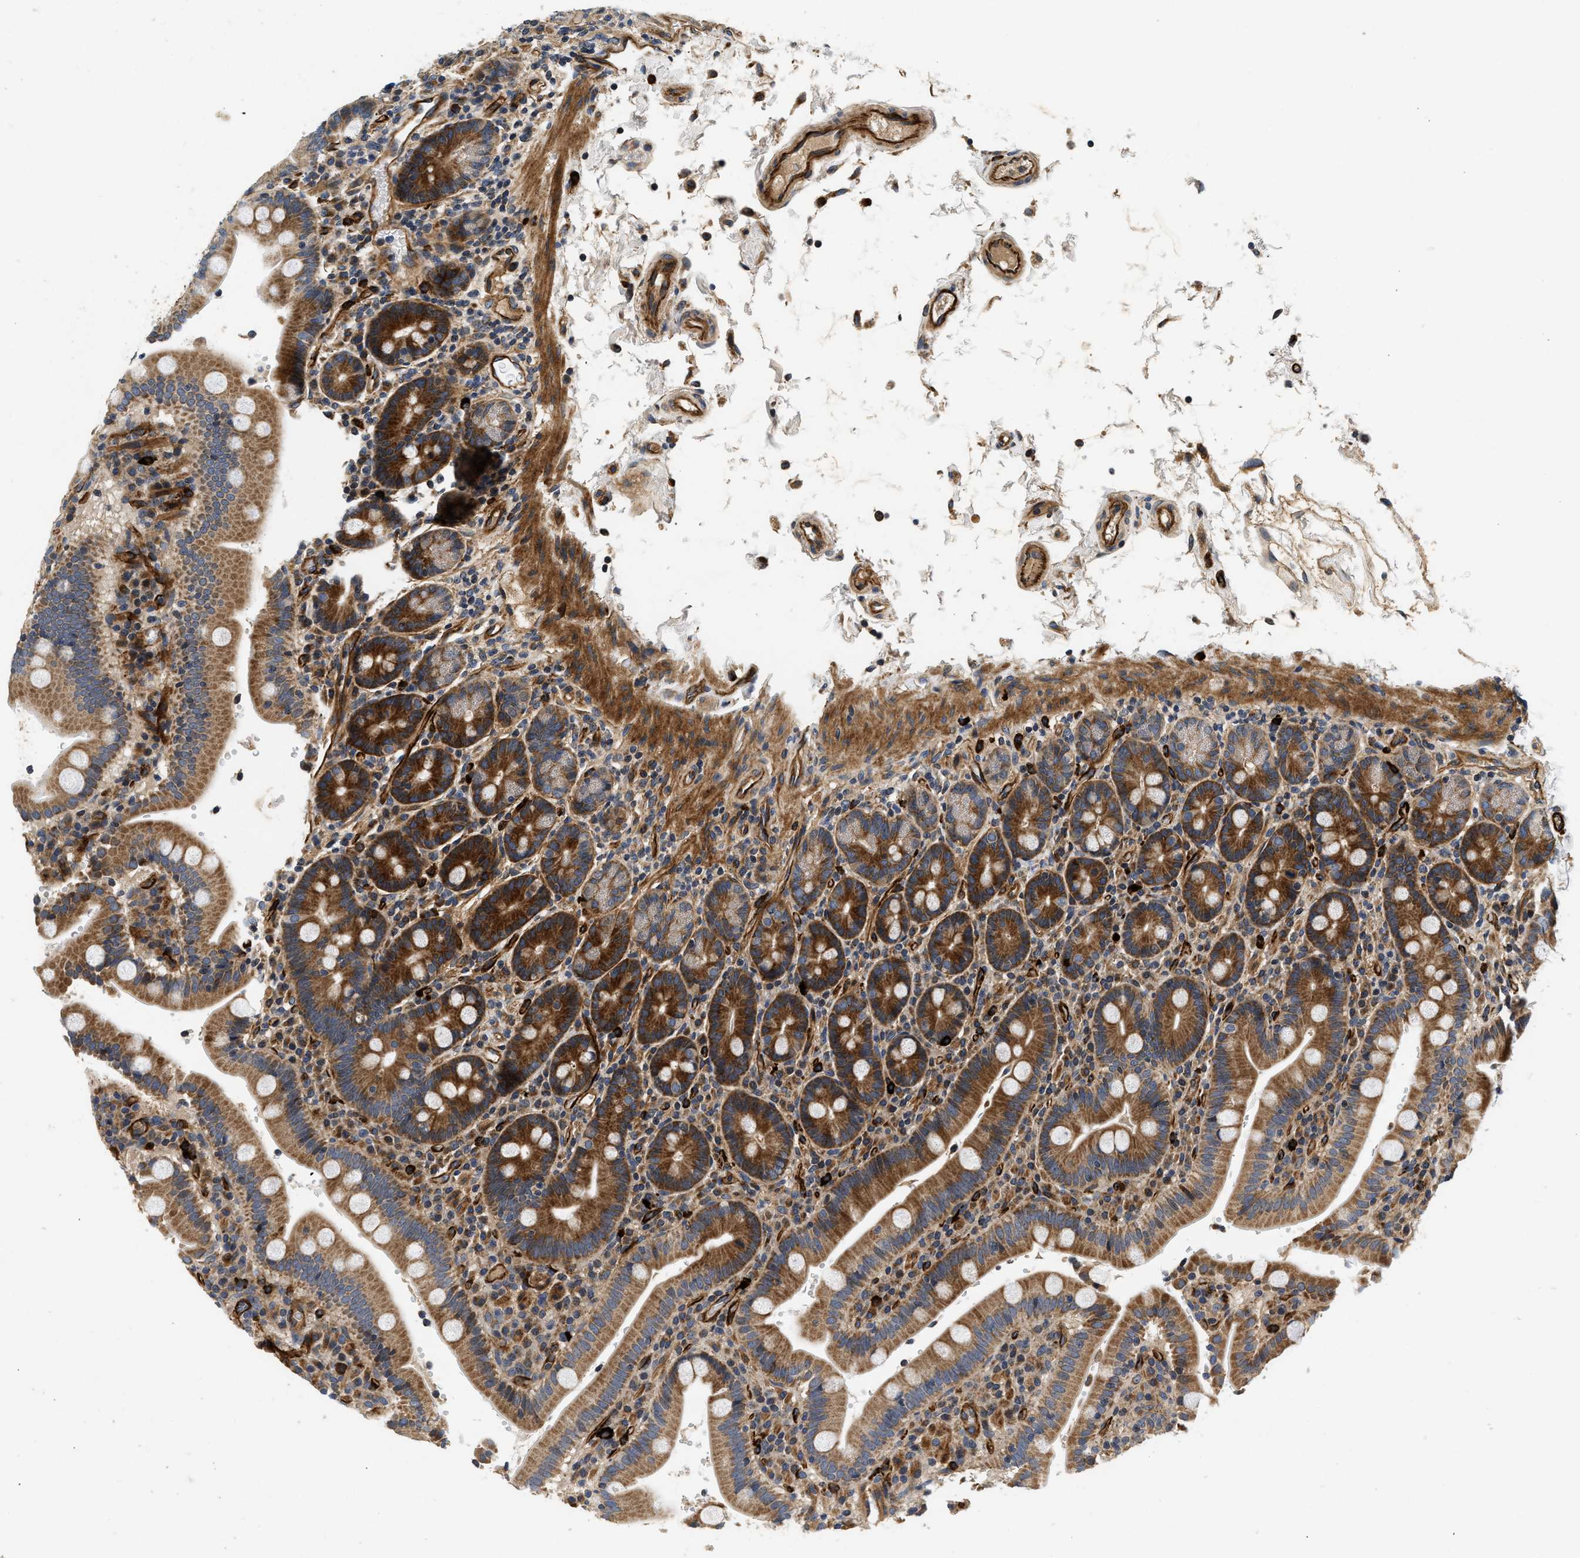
{"staining": {"intensity": "strong", "quantity": "25%-75%", "location": "cytoplasmic/membranous"}, "tissue": "duodenum", "cell_type": "Glandular cells", "image_type": "normal", "snomed": [{"axis": "morphology", "description": "Normal tissue, NOS"}, {"axis": "topography", "description": "Small intestine, NOS"}], "caption": "Glandular cells reveal high levels of strong cytoplasmic/membranous expression in approximately 25%-75% of cells in normal human duodenum. (Stains: DAB (3,3'-diaminobenzidine) in brown, nuclei in blue, Microscopy: brightfield microscopy at high magnification).", "gene": "NME6", "patient": {"sex": "female", "age": 71}}